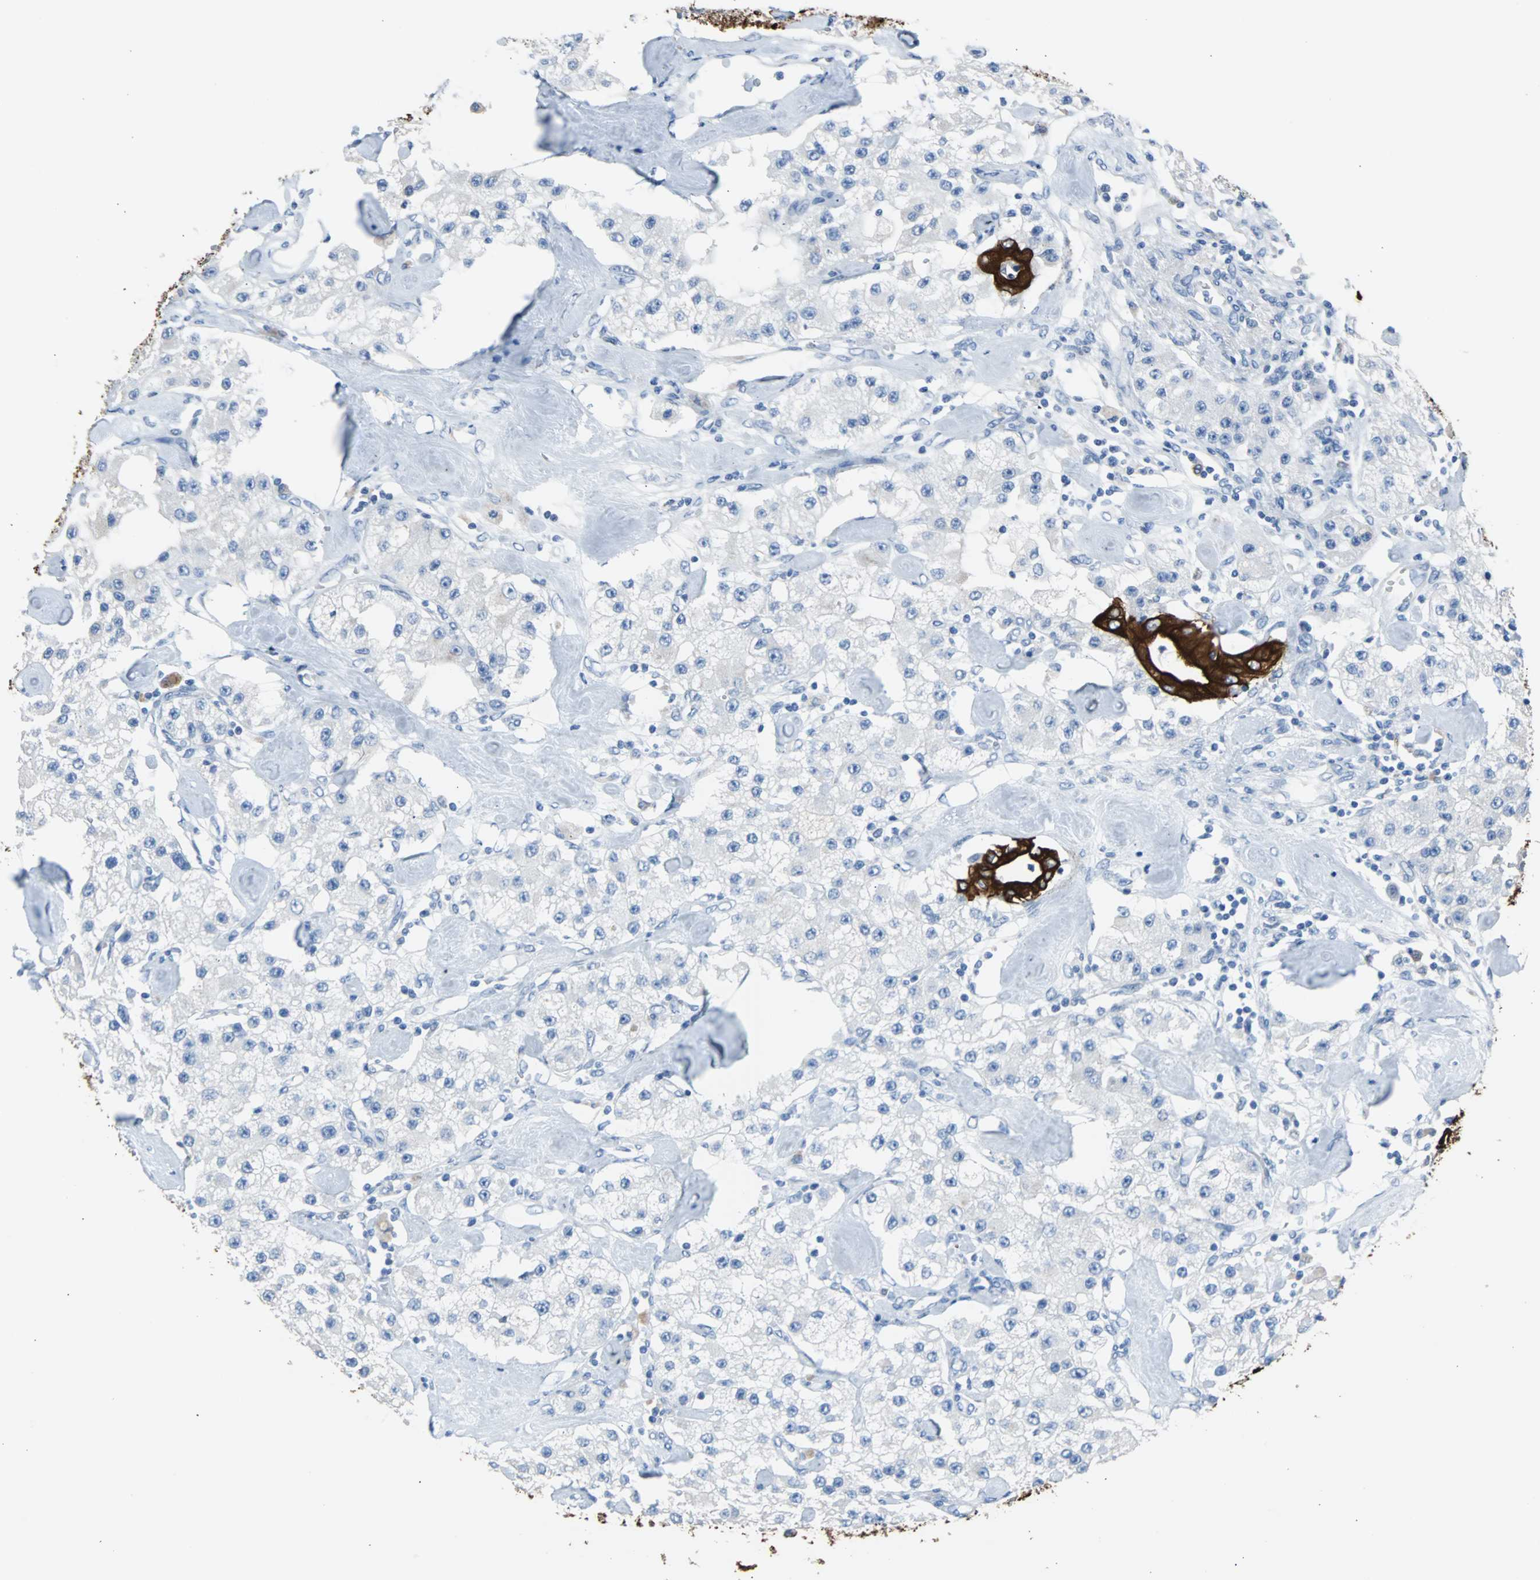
{"staining": {"intensity": "negative", "quantity": "none", "location": "none"}, "tissue": "carcinoid", "cell_type": "Tumor cells", "image_type": "cancer", "snomed": [{"axis": "morphology", "description": "Carcinoid, malignant, NOS"}, {"axis": "topography", "description": "Pancreas"}], "caption": "The photomicrograph demonstrates no staining of tumor cells in carcinoid.", "gene": "KRT7", "patient": {"sex": "male", "age": 41}}